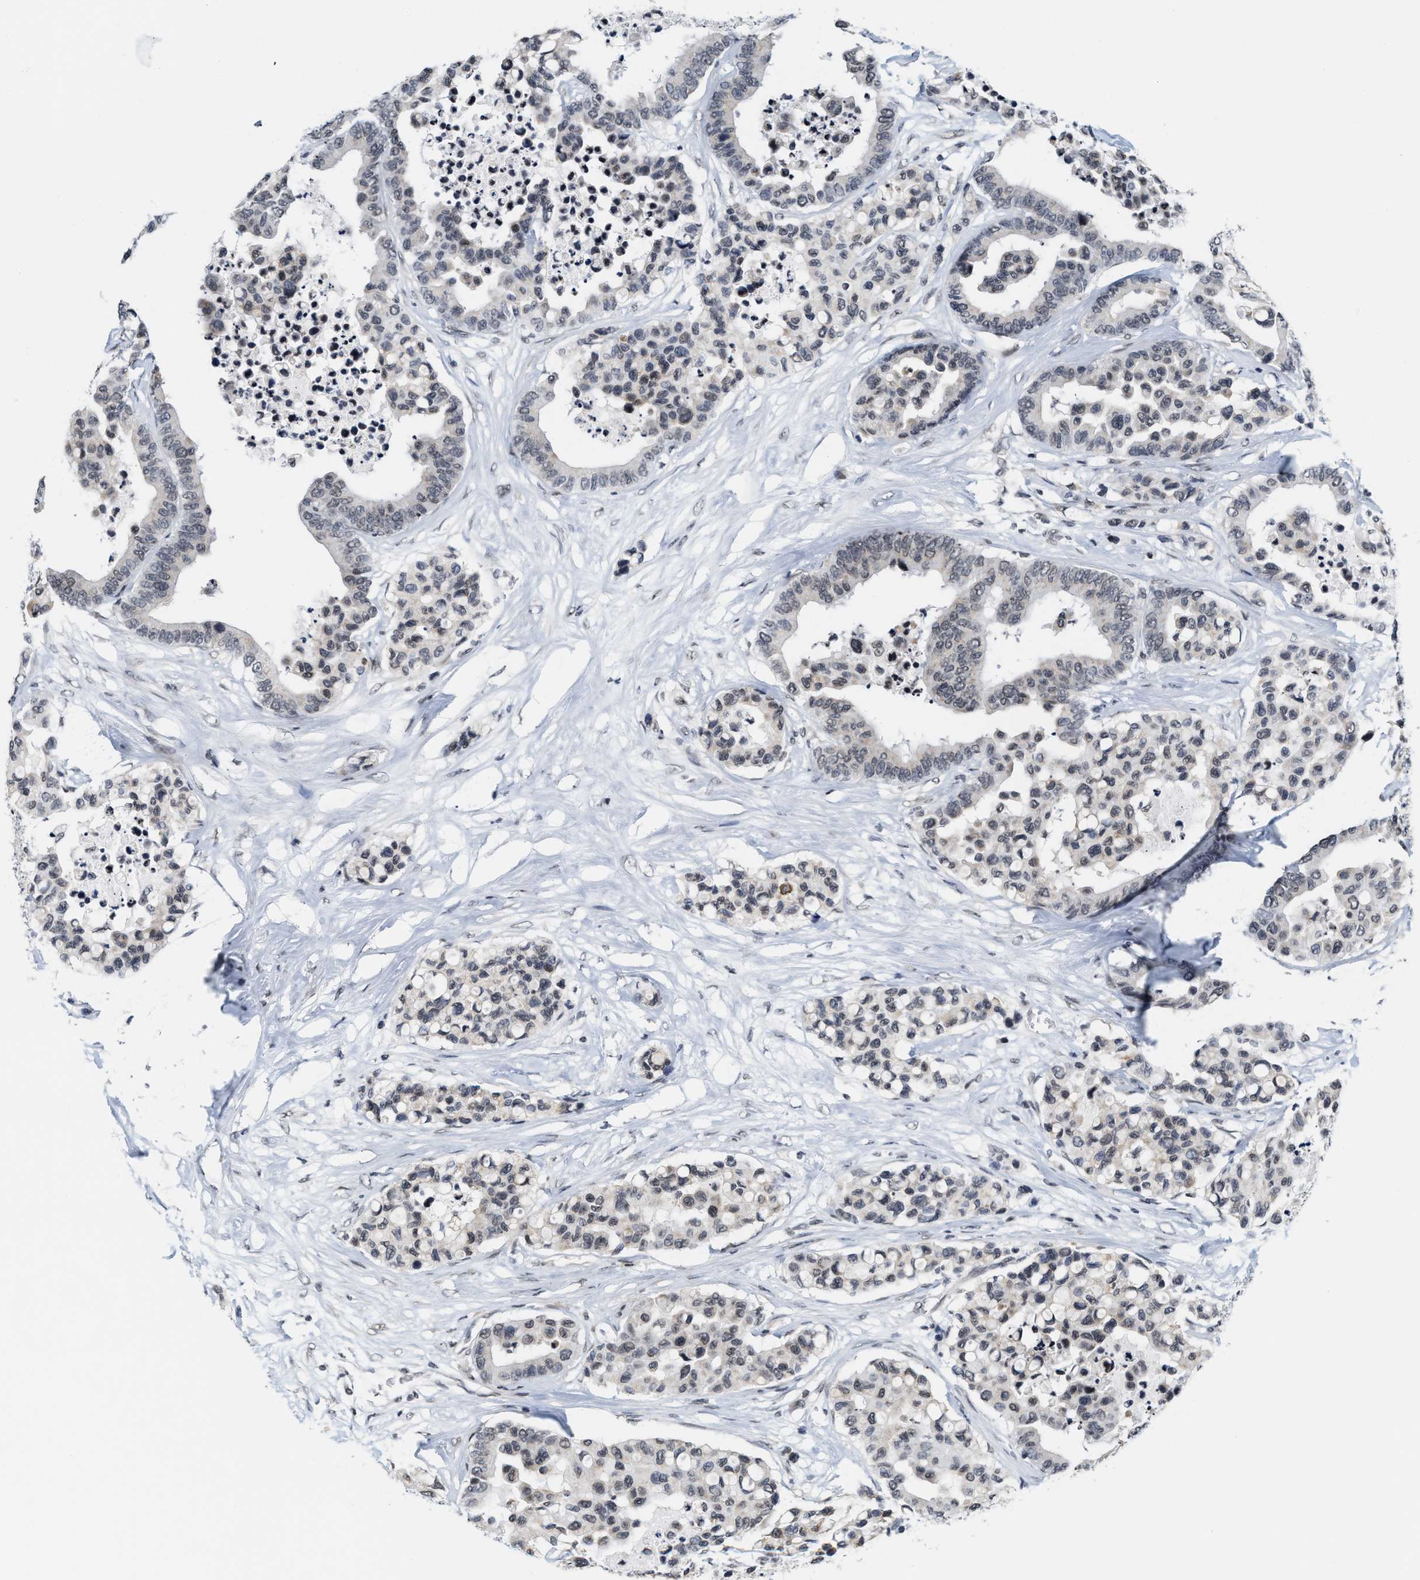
{"staining": {"intensity": "weak", "quantity": "<25%", "location": "nuclear"}, "tissue": "colorectal cancer", "cell_type": "Tumor cells", "image_type": "cancer", "snomed": [{"axis": "morphology", "description": "Adenocarcinoma, NOS"}, {"axis": "topography", "description": "Colon"}], "caption": "IHC photomicrograph of human colorectal adenocarcinoma stained for a protein (brown), which shows no staining in tumor cells. (DAB immunohistochemistry (IHC), high magnification).", "gene": "ANKRD6", "patient": {"sex": "male", "age": 82}}